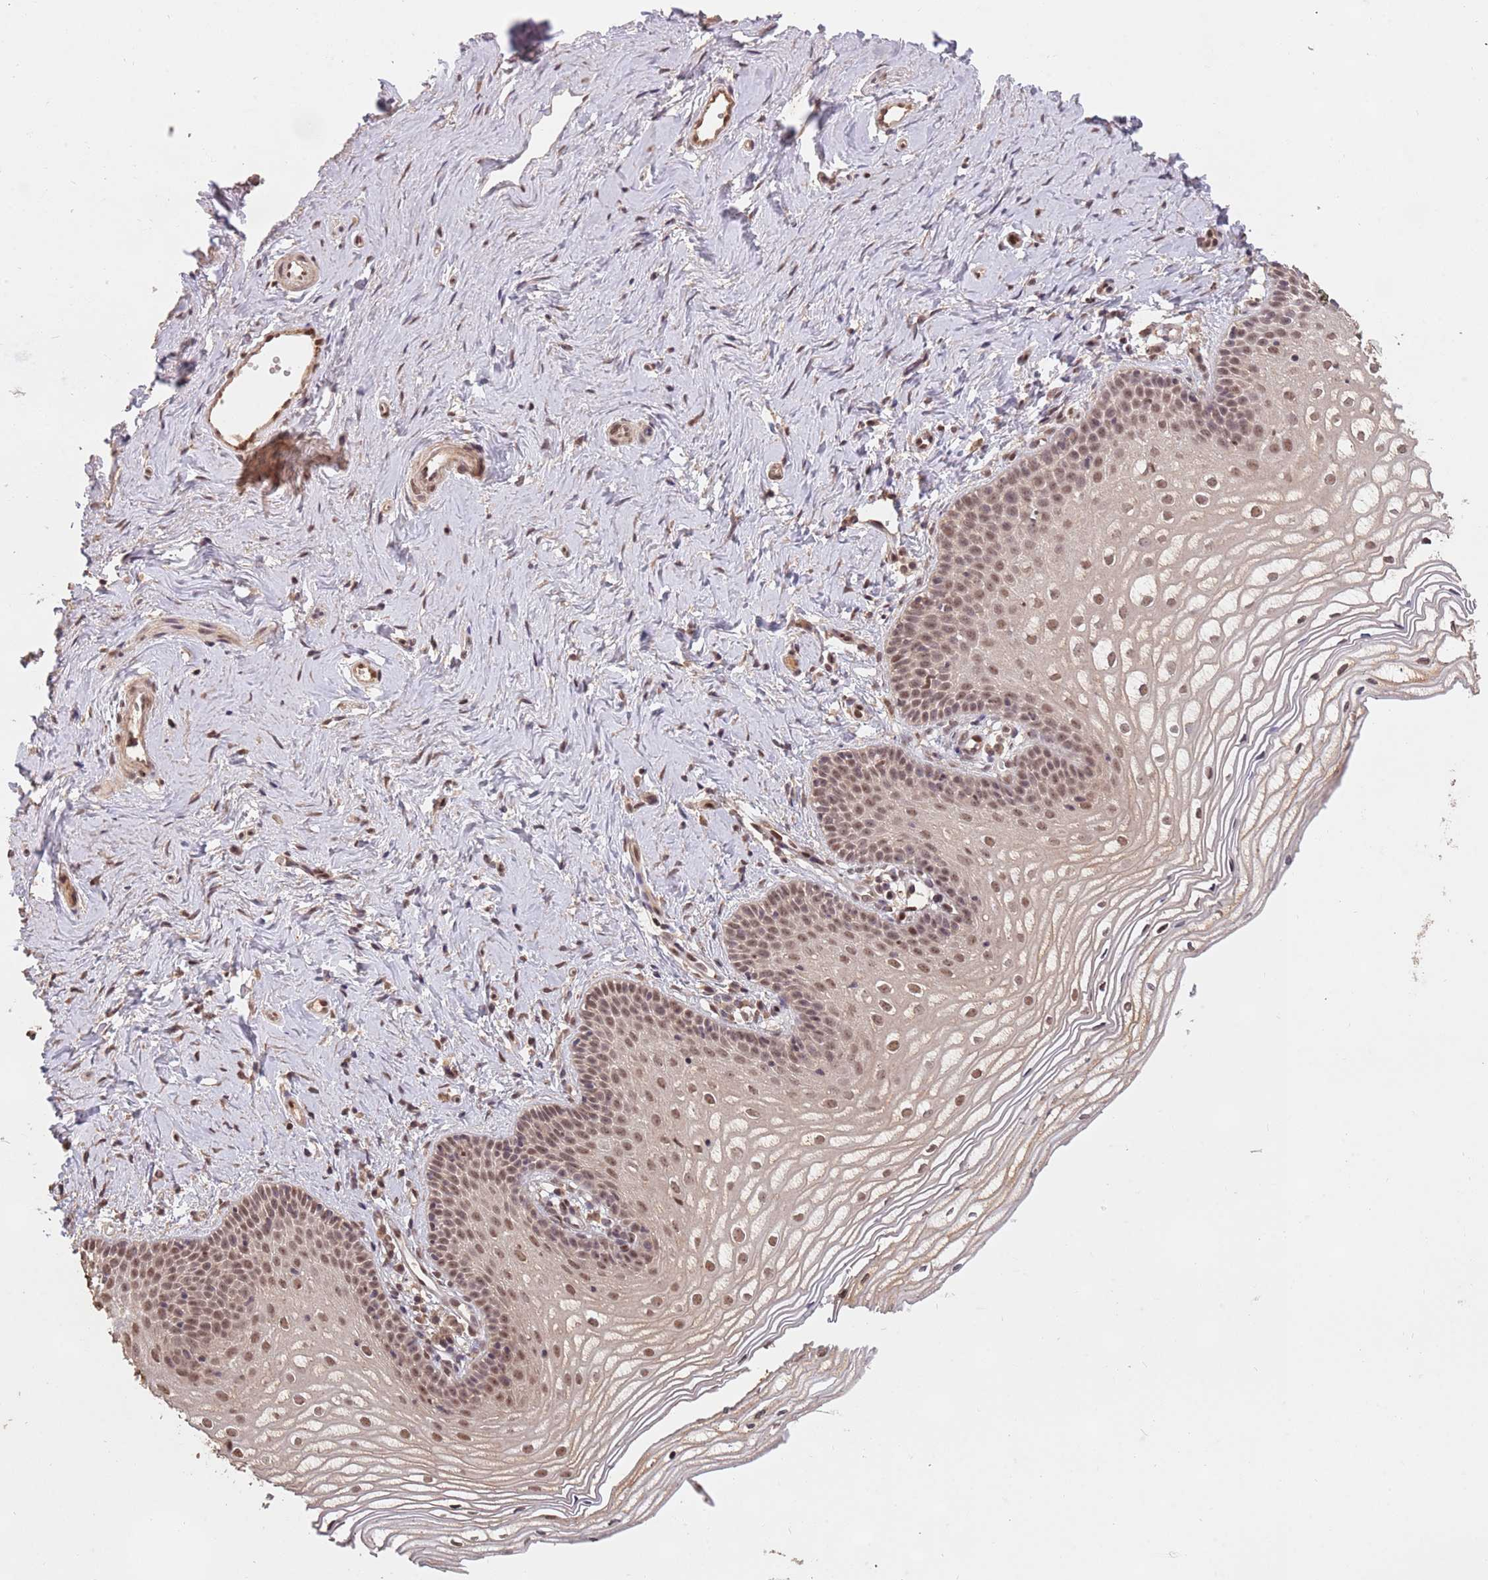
{"staining": {"intensity": "moderate", "quantity": ">75%", "location": "nuclear"}, "tissue": "vagina", "cell_type": "Squamous epithelial cells", "image_type": "normal", "snomed": [{"axis": "morphology", "description": "Normal tissue, NOS"}, {"axis": "topography", "description": "Vagina"}], "caption": "Immunohistochemistry photomicrograph of normal vagina stained for a protein (brown), which demonstrates medium levels of moderate nuclear positivity in approximately >75% of squamous epithelial cells.", "gene": "RFXANK", "patient": {"sex": "female", "age": 56}}